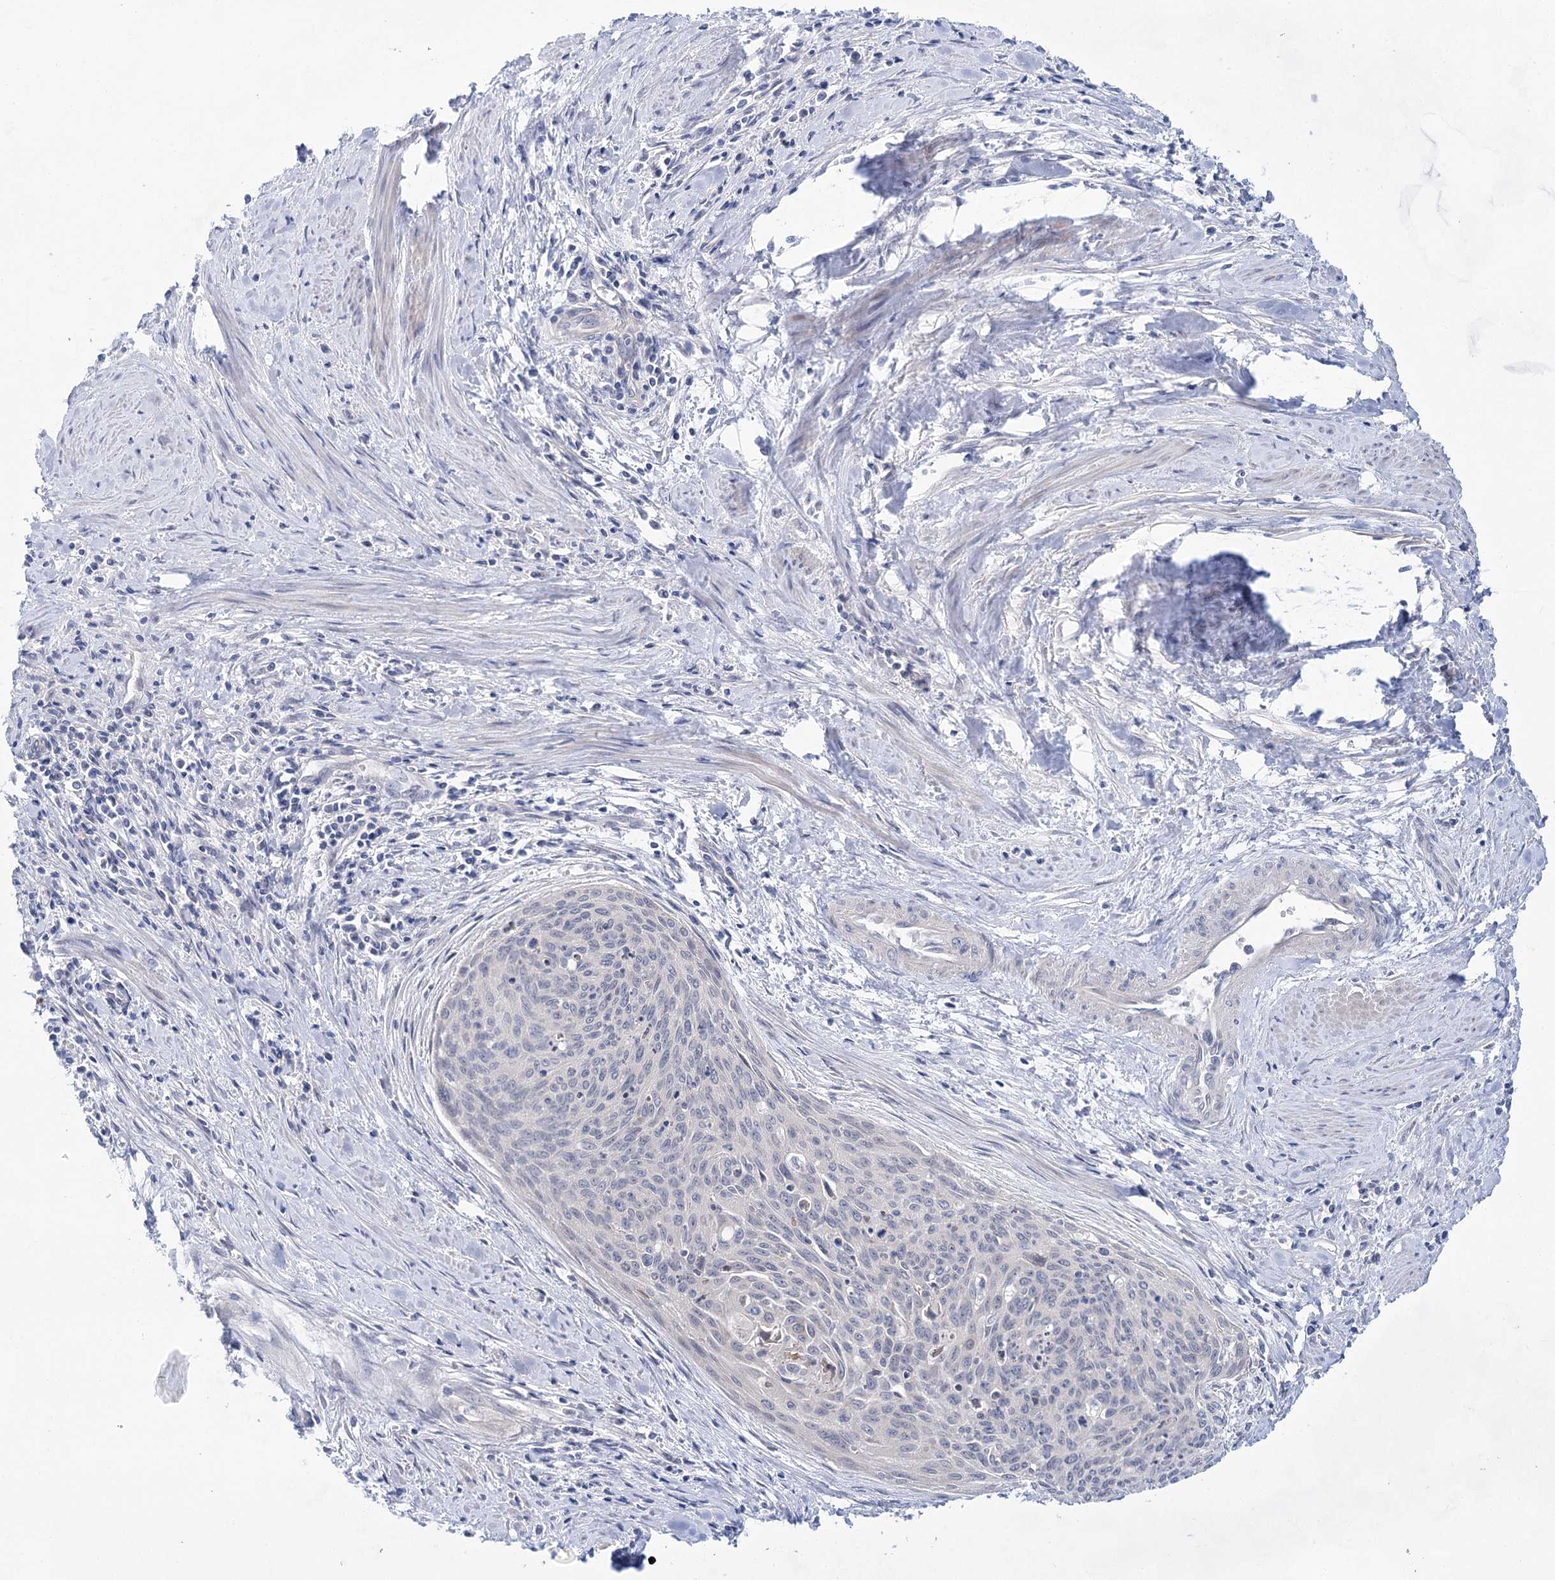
{"staining": {"intensity": "negative", "quantity": "none", "location": "none"}, "tissue": "cervical cancer", "cell_type": "Tumor cells", "image_type": "cancer", "snomed": [{"axis": "morphology", "description": "Squamous cell carcinoma, NOS"}, {"axis": "topography", "description": "Cervix"}], "caption": "Protein analysis of cervical squamous cell carcinoma exhibits no significant staining in tumor cells. (Stains: DAB (3,3'-diaminobenzidine) immunohistochemistry with hematoxylin counter stain, Microscopy: brightfield microscopy at high magnification).", "gene": "LALBA", "patient": {"sex": "female", "age": 55}}